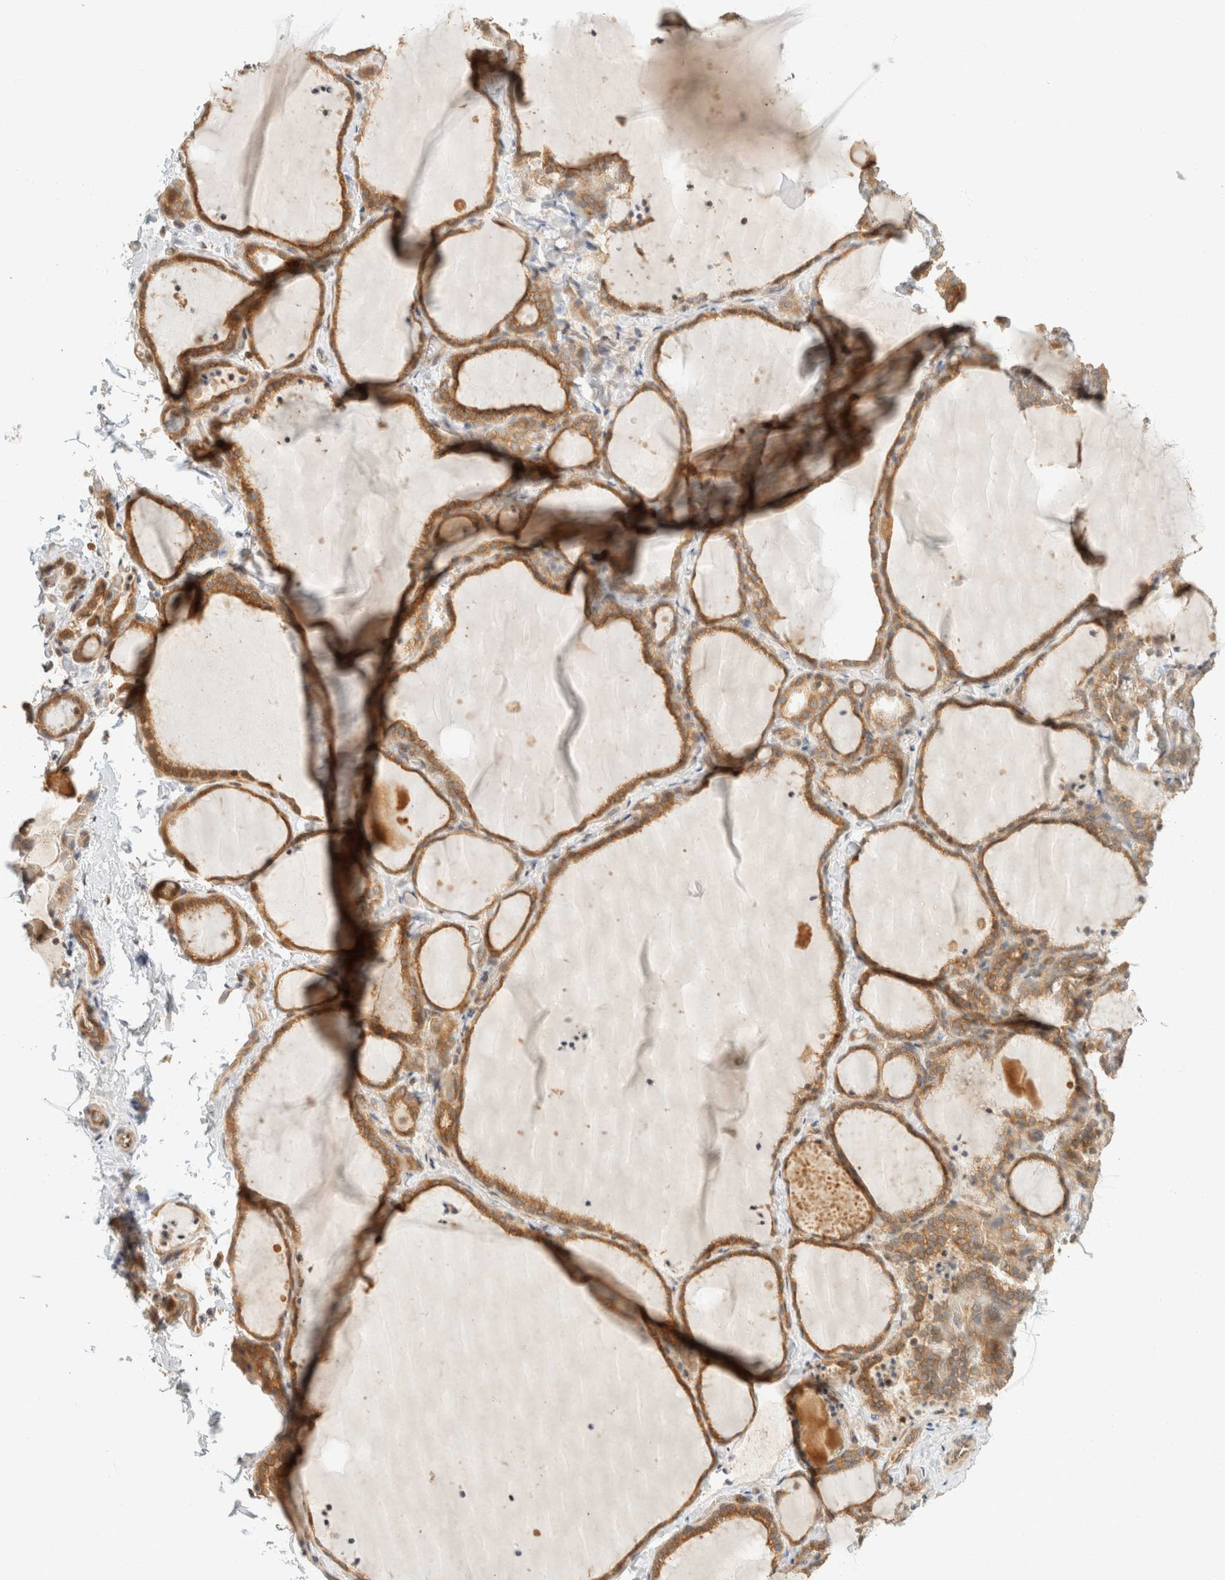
{"staining": {"intensity": "moderate", "quantity": ">75%", "location": "cytoplasmic/membranous"}, "tissue": "thyroid gland", "cell_type": "Glandular cells", "image_type": "normal", "snomed": [{"axis": "morphology", "description": "Normal tissue, NOS"}, {"axis": "topography", "description": "Thyroid gland"}], "caption": "This is a photomicrograph of IHC staining of unremarkable thyroid gland, which shows moderate positivity in the cytoplasmic/membranous of glandular cells.", "gene": "TACC1", "patient": {"sex": "female", "age": 22}}